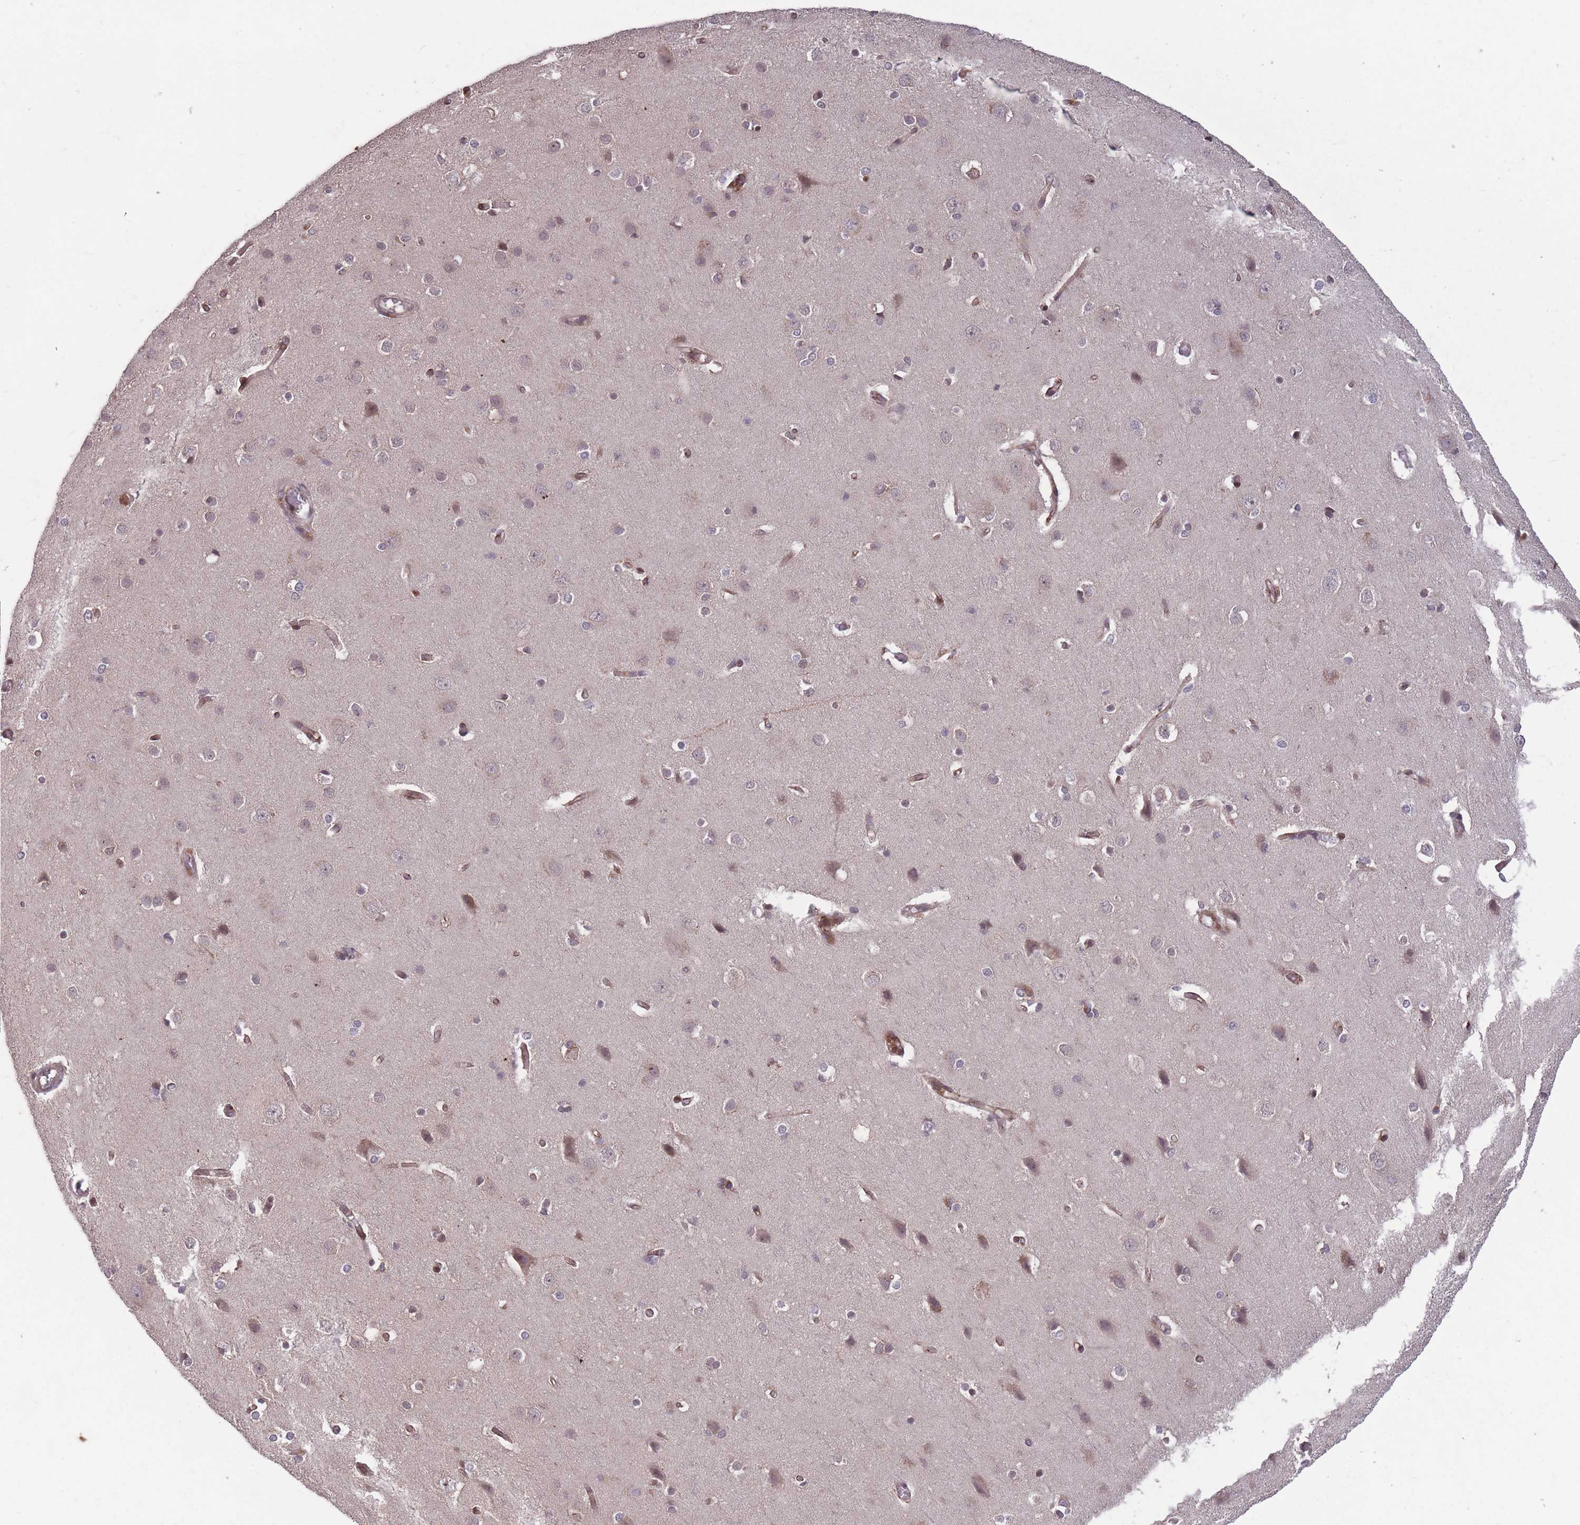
{"staining": {"intensity": "moderate", "quantity": "25%-75%", "location": "cytoplasmic/membranous,nuclear"}, "tissue": "cerebral cortex", "cell_type": "Endothelial cells", "image_type": "normal", "snomed": [{"axis": "morphology", "description": "Normal tissue, NOS"}, {"axis": "topography", "description": "Cerebral cortex"}], "caption": "Immunohistochemistry image of unremarkable cerebral cortex stained for a protein (brown), which reveals medium levels of moderate cytoplasmic/membranous,nuclear positivity in about 25%-75% of endothelial cells.", "gene": "GGT5", "patient": {"sex": "male", "age": 37}}